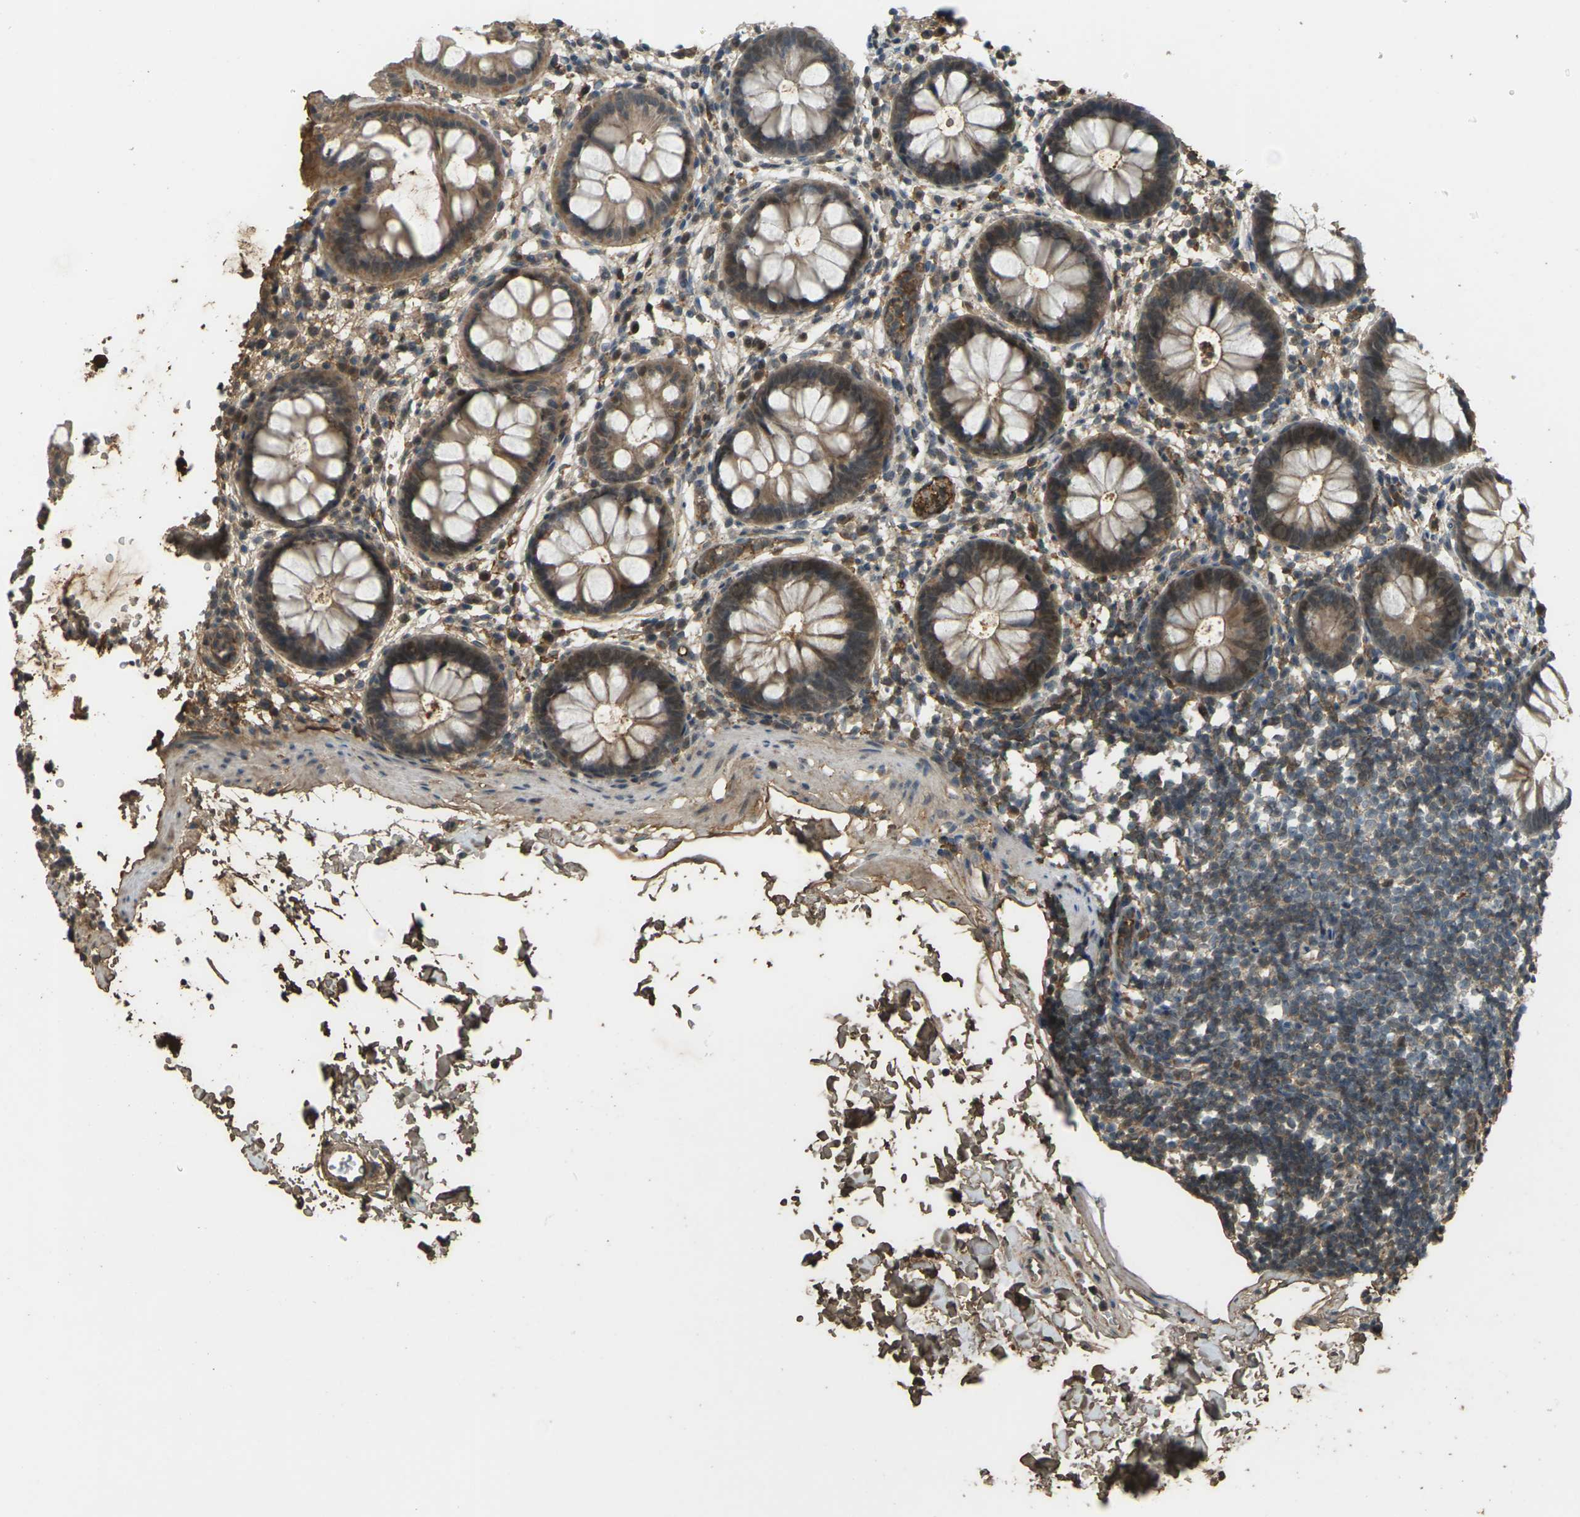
{"staining": {"intensity": "moderate", "quantity": ">75%", "location": "cytoplasmic/membranous"}, "tissue": "rectum", "cell_type": "Glandular cells", "image_type": "normal", "snomed": [{"axis": "morphology", "description": "Normal tissue, NOS"}, {"axis": "topography", "description": "Rectum"}], "caption": "This photomicrograph shows immunohistochemistry (IHC) staining of benign rectum, with medium moderate cytoplasmic/membranous expression in approximately >75% of glandular cells.", "gene": "CYP1B1", "patient": {"sex": "female", "age": 24}}